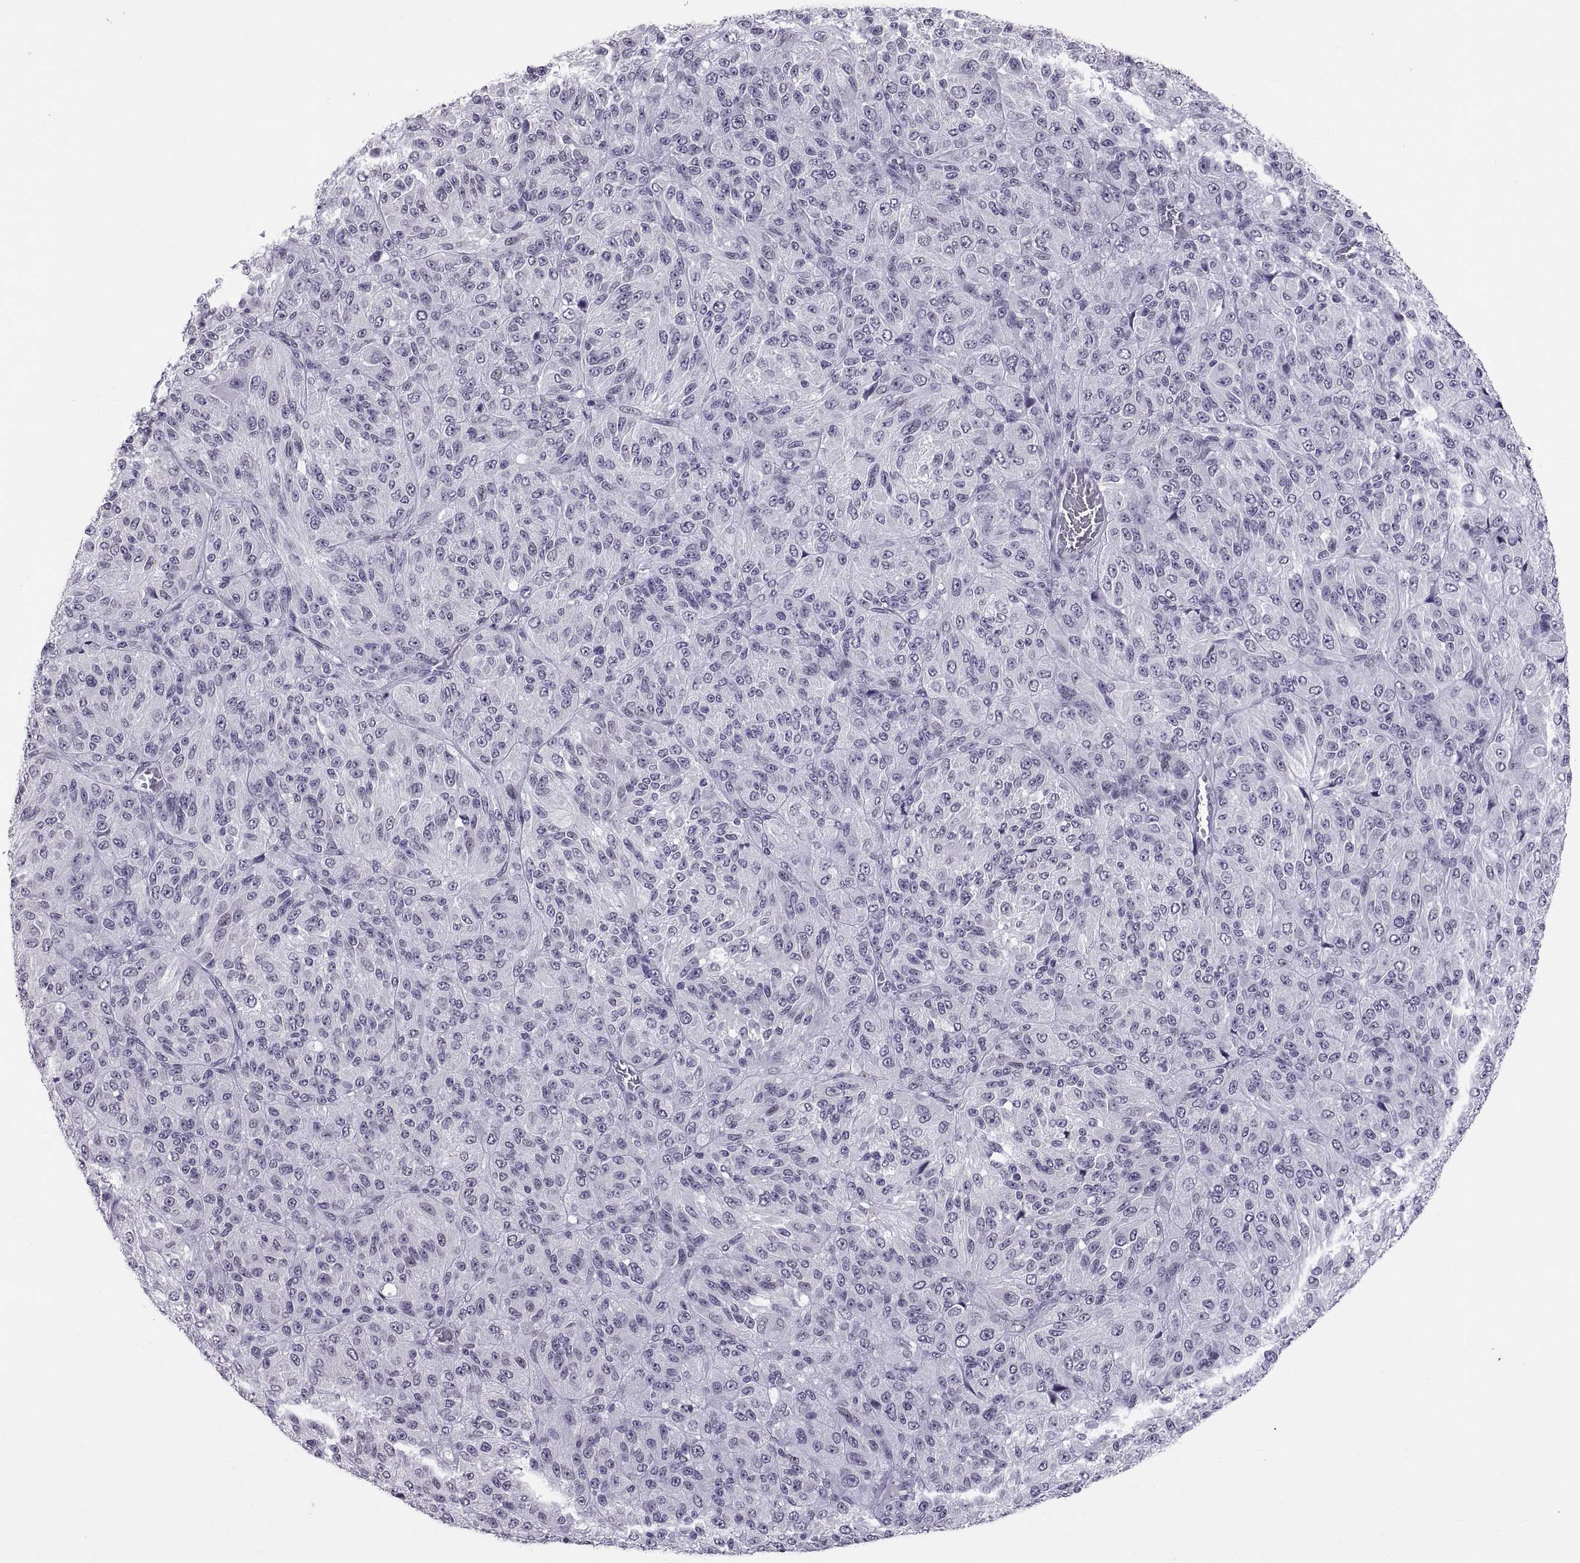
{"staining": {"intensity": "negative", "quantity": "none", "location": "none"}, "tissue": "melanoma", "cell_type": "Tumor cells", "image_type": "cancer", "snomed": [{"axis": "morphology", "description": "Malignant melanoma, Metastatic site"}, {"axis": "topography", "description": "Brain"}], "caption": "A high-resolution photomicrograph shows immunohistochemistry (IHC) staining of melanoma, which demonstrates no significant staining in tumor cells.", "gene": "KRT77", "patient": {"sex": "female", "age": 56}}